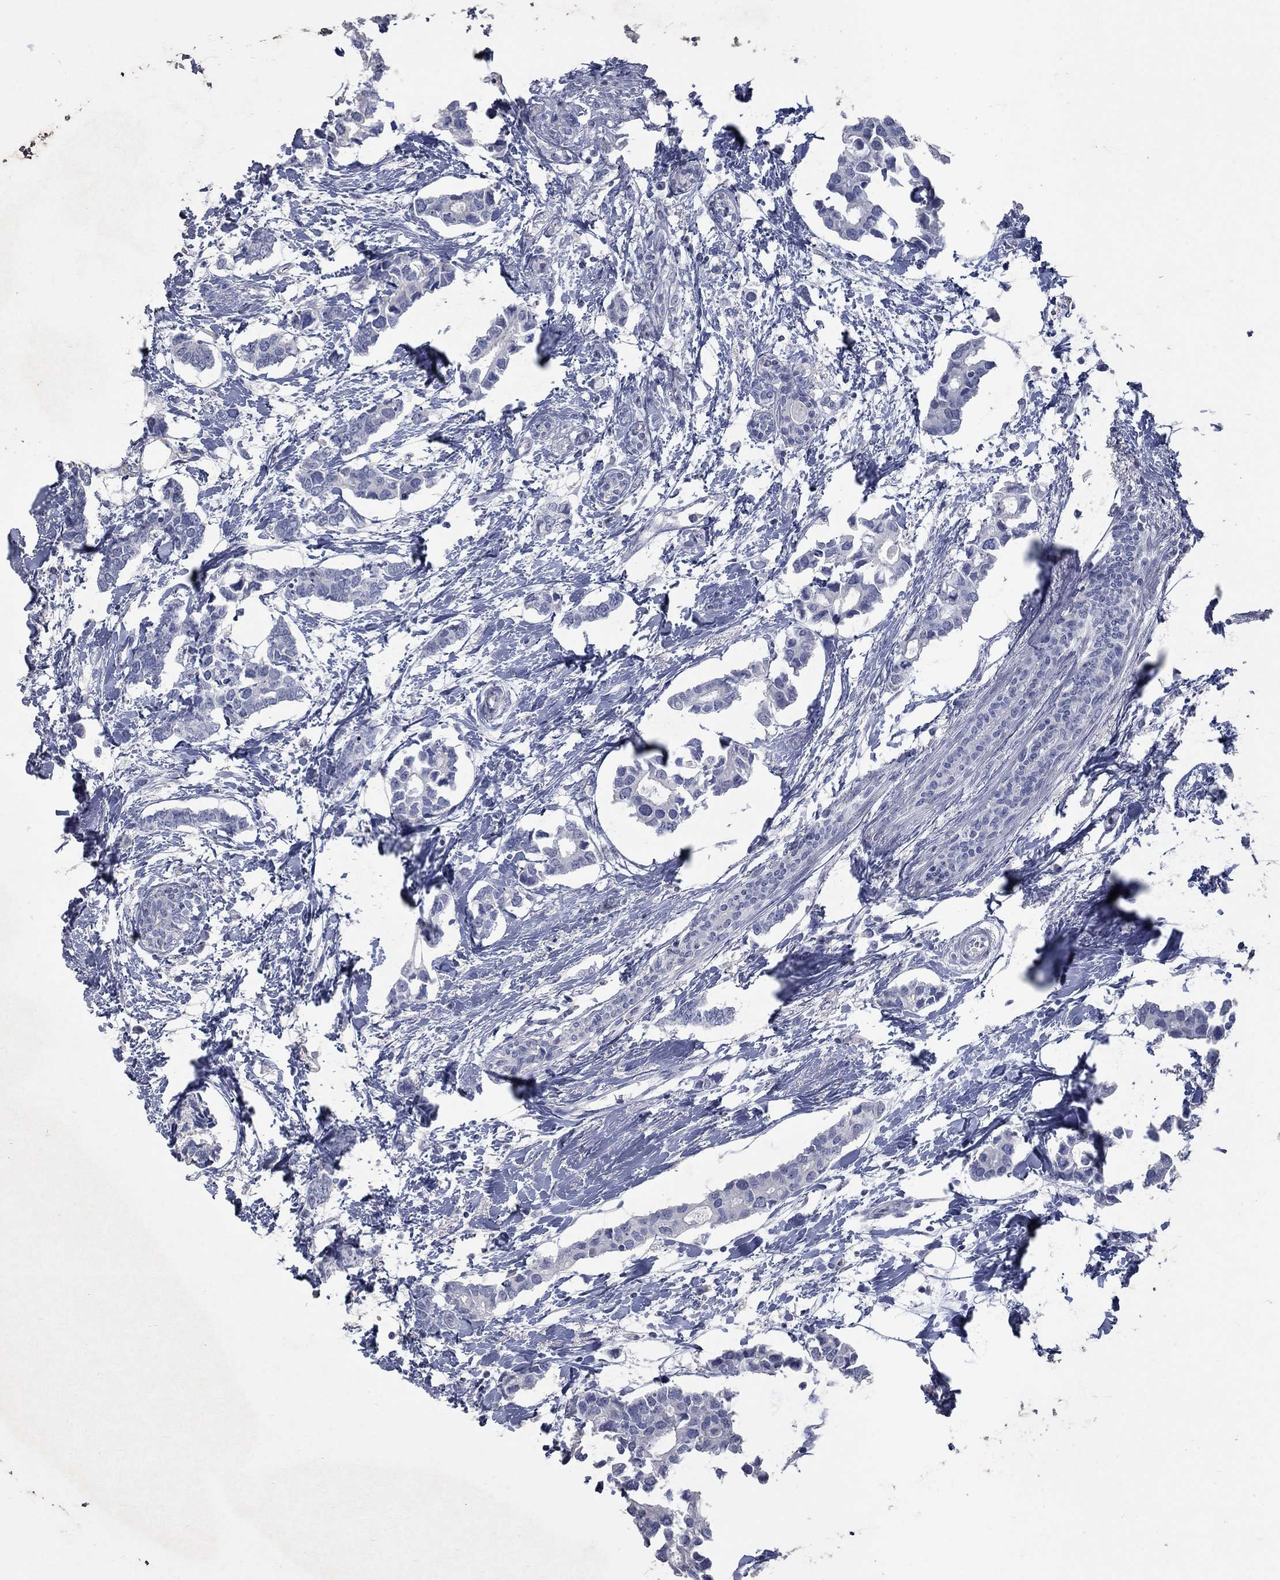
{"staining": {"intensity": "negative", "quantity": "none", "location": "none"}, "tissue": "breast cancer", "cell_type": "Tumor cells", "image_type": "cancer", "snomed": [{"axis": "morphology", "description": "Duct carcinoma"}, {"axis": "topography", "description": "Breast"}], "caption": "High power microscopy micrograph of an IHC photomicrograph of breast cancer, revealing no significant expression in tumor cells.", "gene": "RFTN2", "patient": {"sex": "female", "age": 83}}